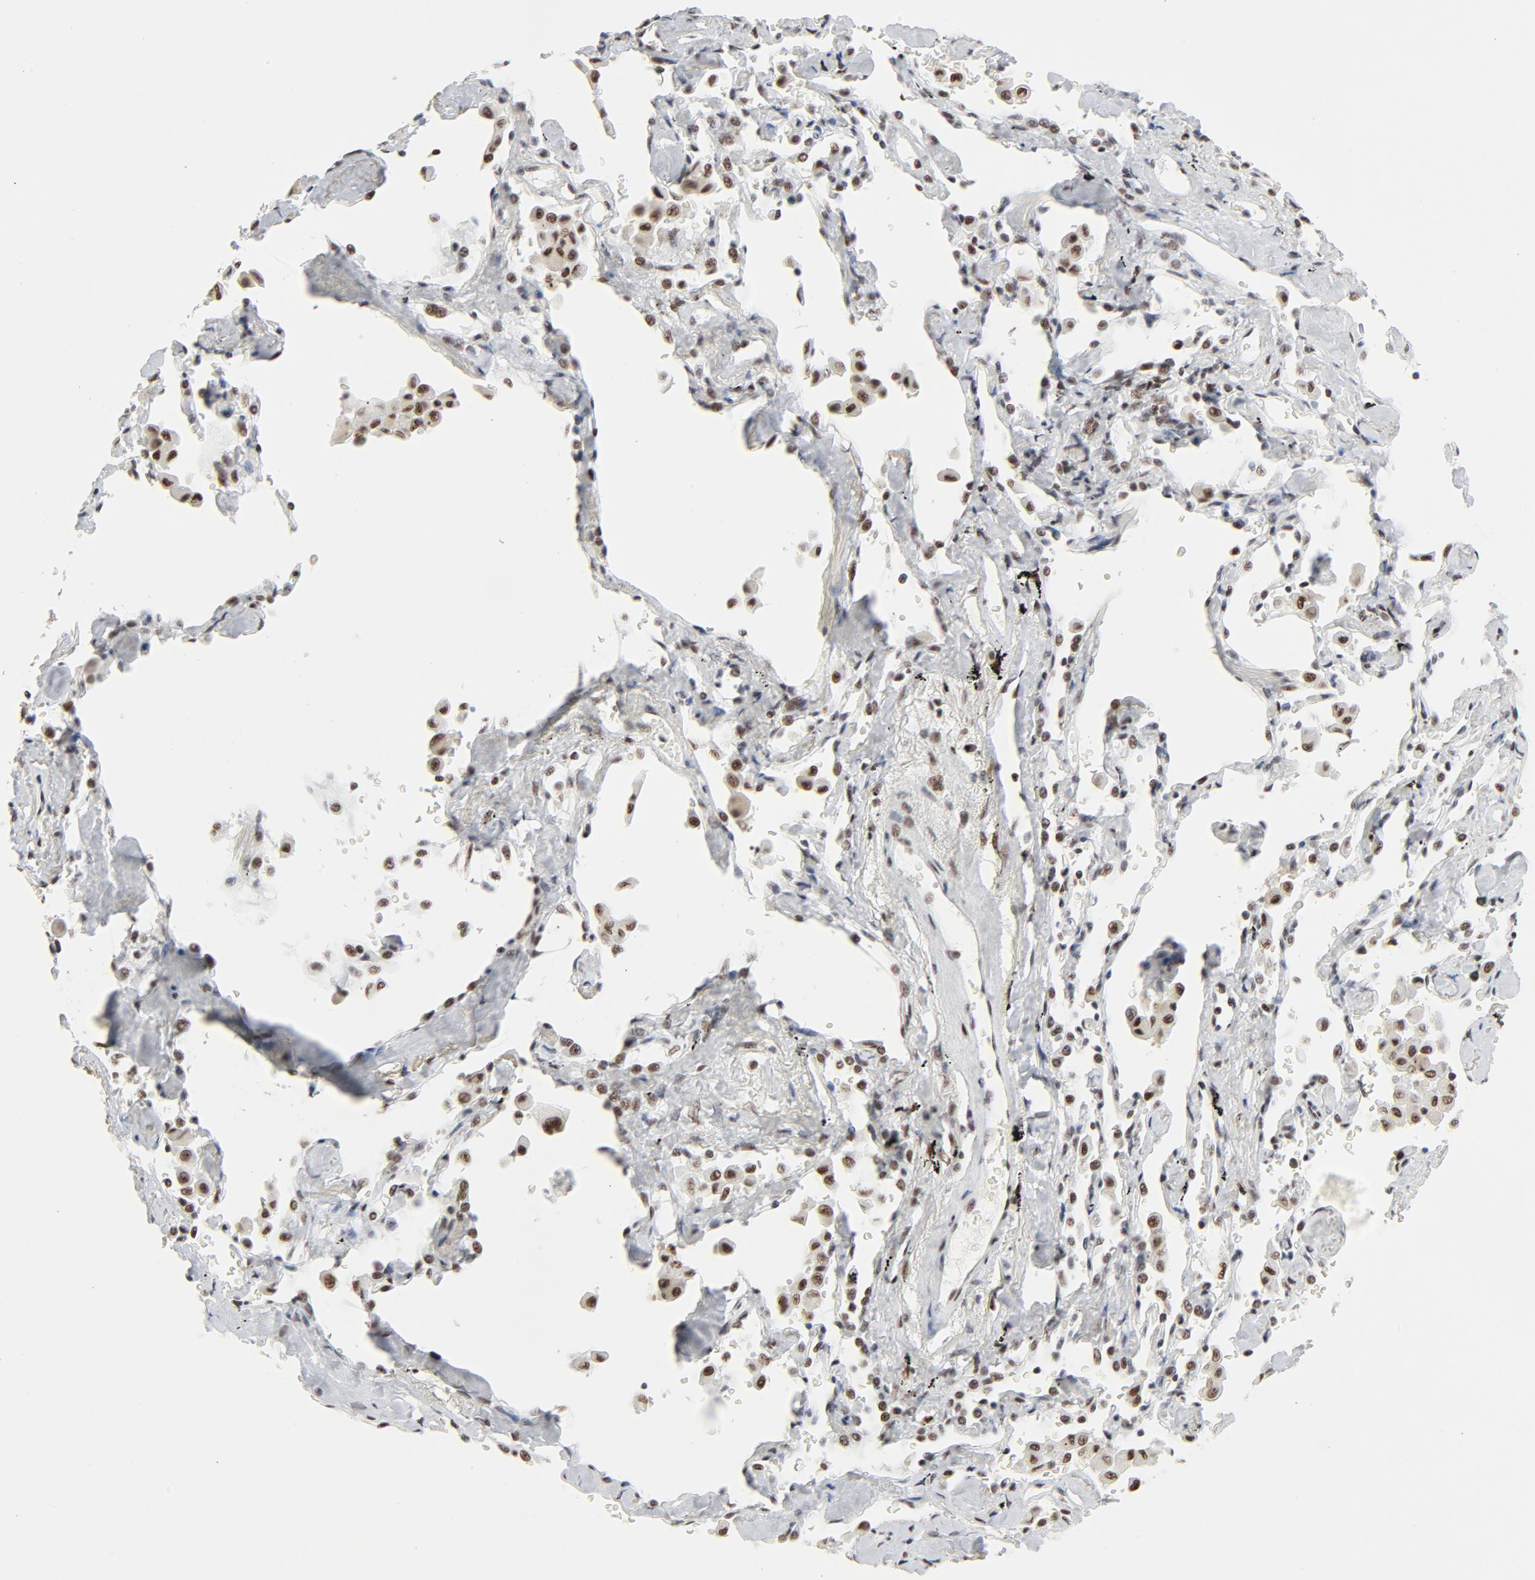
{"staining": {"intensity": "moderate", "quantity": ">75%", "location": "nuclear"}, "tissue": "lung cancer", "cell_type": "Tumor cells", "image_type": "cancer", "snomed": [{"axis": "morphology", "description": "Adenocarcinoma, NOS"}, {"axis": "topography", "description": "Lung"}], "caption": "Brown immunohistochemical staining in human lung cancer exhibits moderate nuclear expression in approximately >75% of tumor cells. (DAB (3,3'-diaminobenzidine) IHC, brown staining for protein, blue staining for nuclei).", "gene": "GTF2H1", "patient": {"sex": "female", "age": 64}}